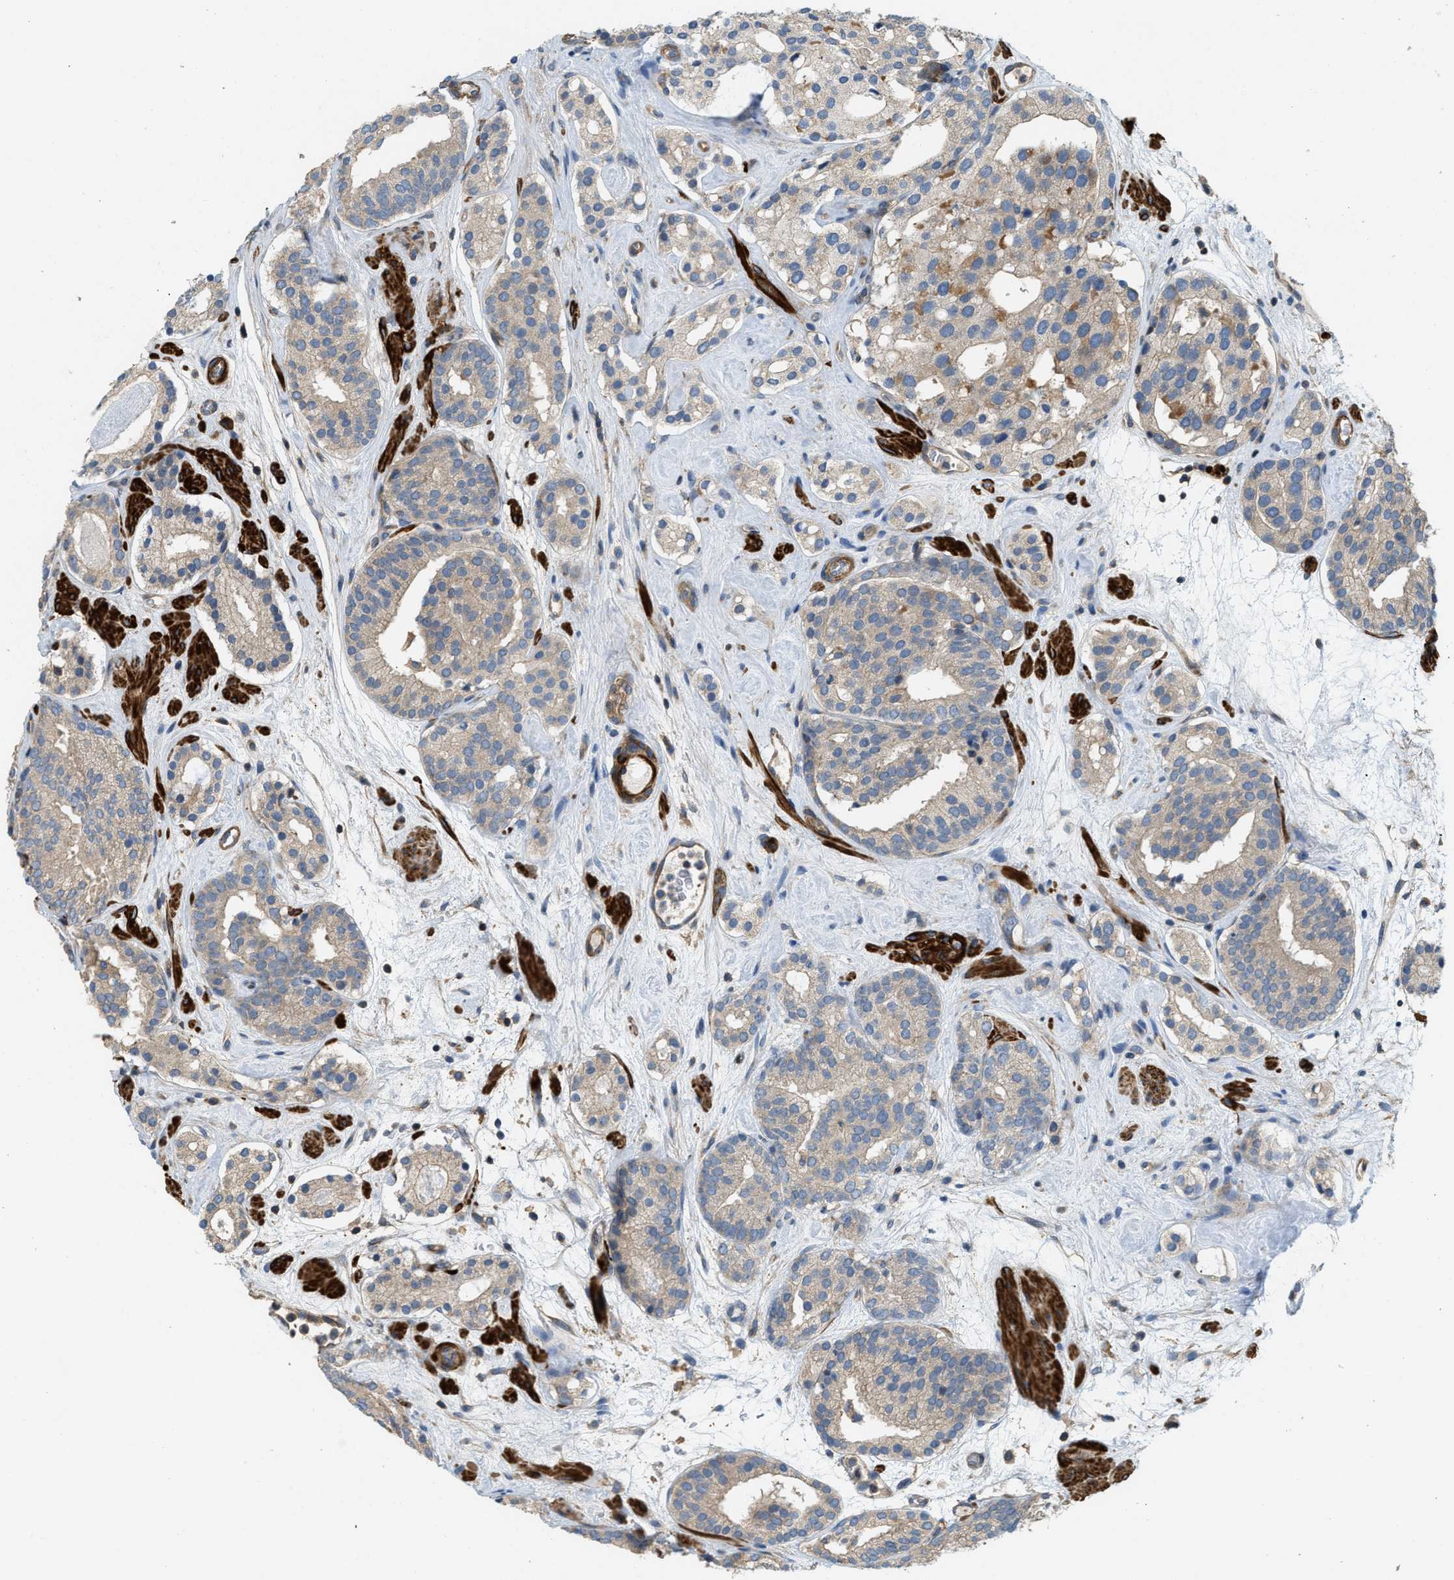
{"staining": {"intensity": "weak", "quantity": ">75%", "location": "cytoplasmic/membranous"}, "tissue": "prostate cancer", "cell_type": "Tumor cells", "image_type": "cancer", "snomed": [{"axis": "morphology", "description": "Adenocarcinoma, Low grade"}, {"axis": "topography", "description": "Prostate"}], "caption": "Prostate cancer was stained to show a protein in brown. There is low levels of weak cytoplasmic/membranous staining in about >75% of tumor cells.", "gene": "BTN3A2", "patient": {"sex": "male", "age": 69}}